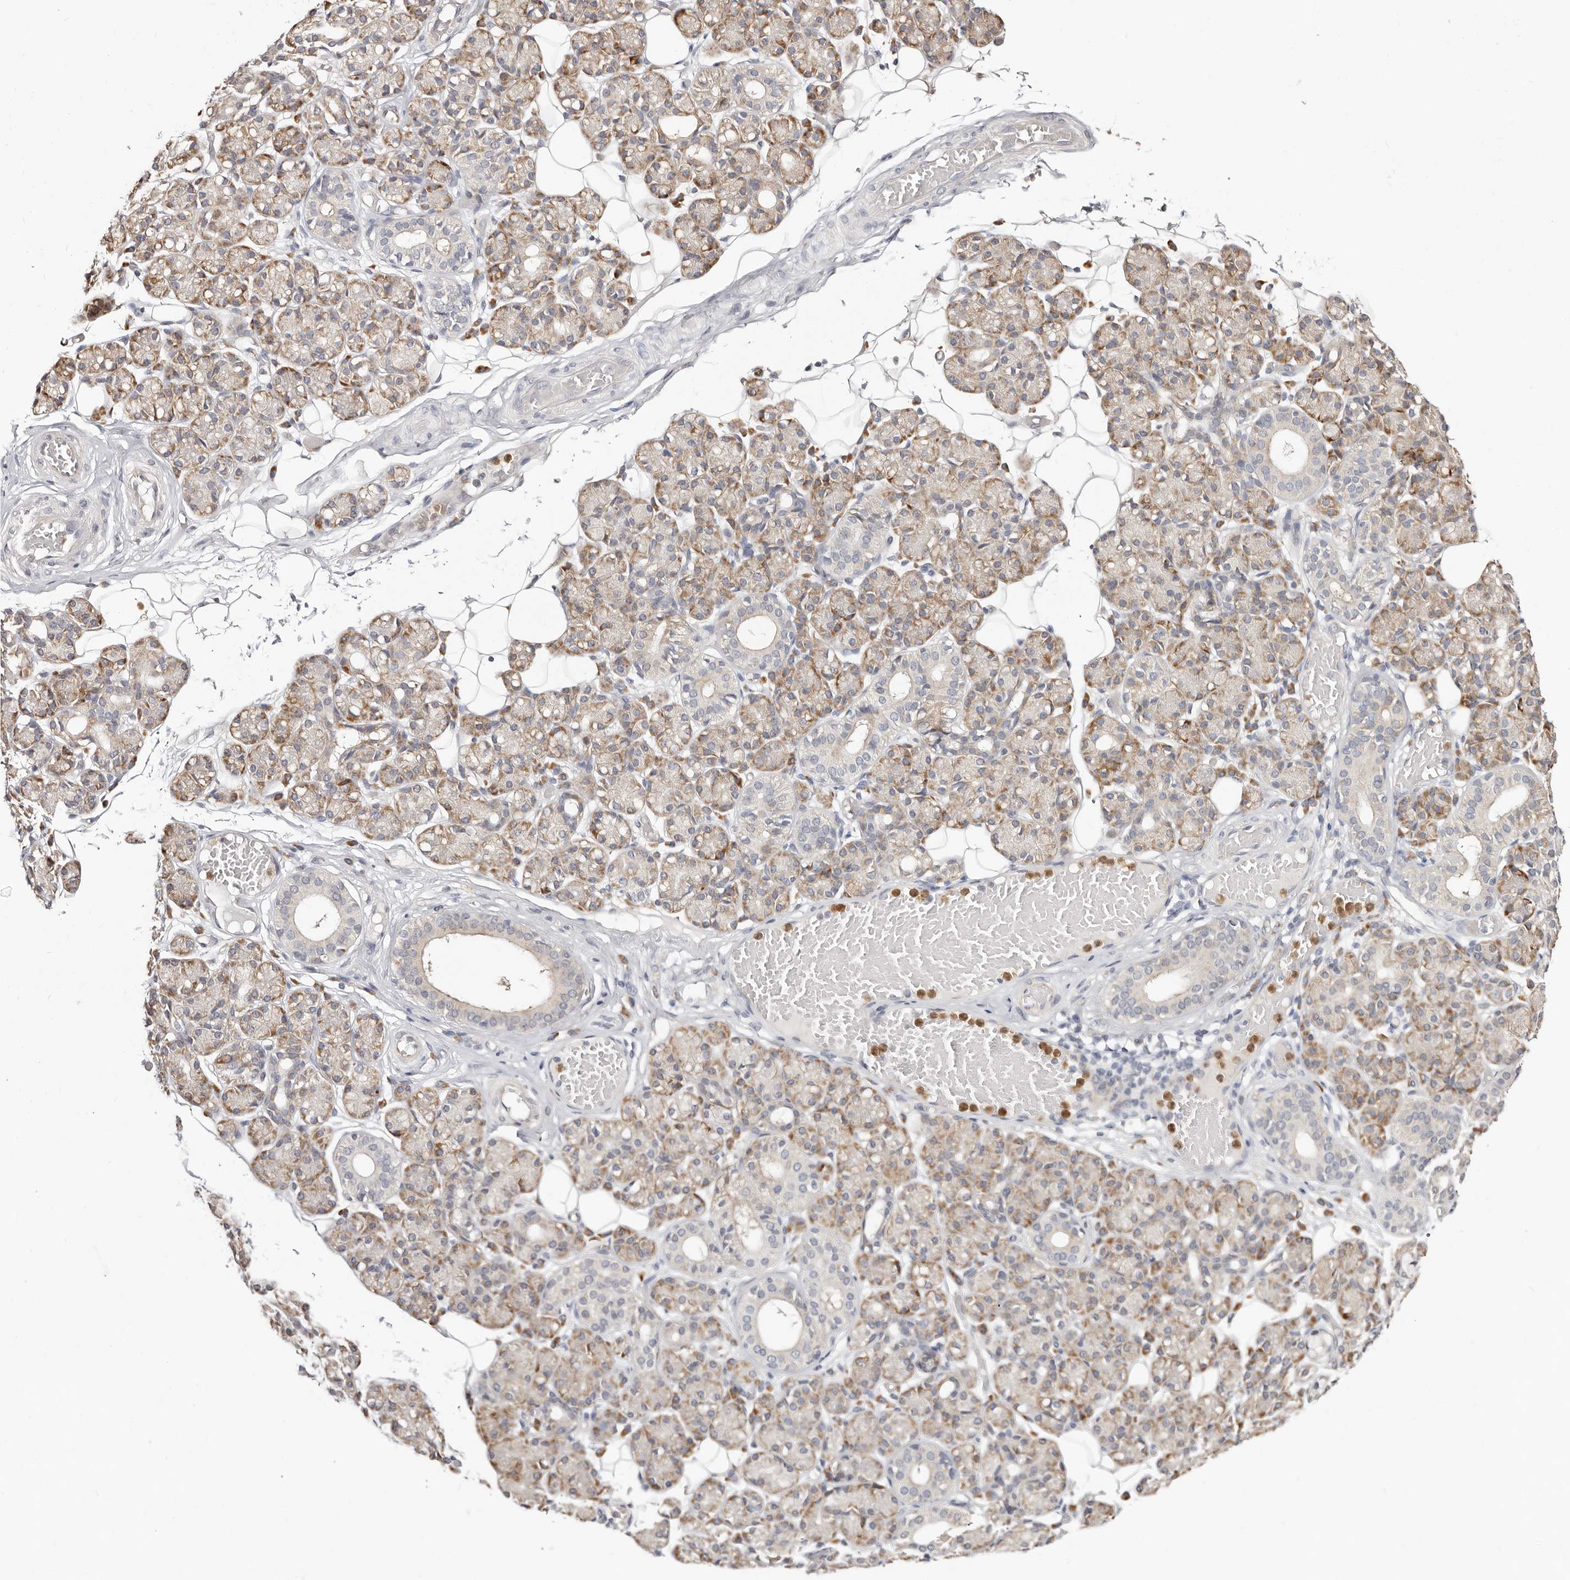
{"staining": {"intensity": "moderate", "quantity": "<25%", "location": "cytoplasmic/membranous"}, "tissue": "salivary gland", "cell_type": "Glandular cells", "image_type": "normal", "snomed": [{"axis": "morphology", "description": "Normal tissue, NOS"}, {"axis": "topography", "description": "Salivary gland"}], "caption": "DAB (3,3'-diaminobenzidine) immunohistochemical staining of unremarkable salivary gland demonstrates moderate cytoplasmic/membranous protein positivity in about <25% of glandular cells.", "gene": "BCL2L15", "patient": {"sex": "male", "age": 63}}